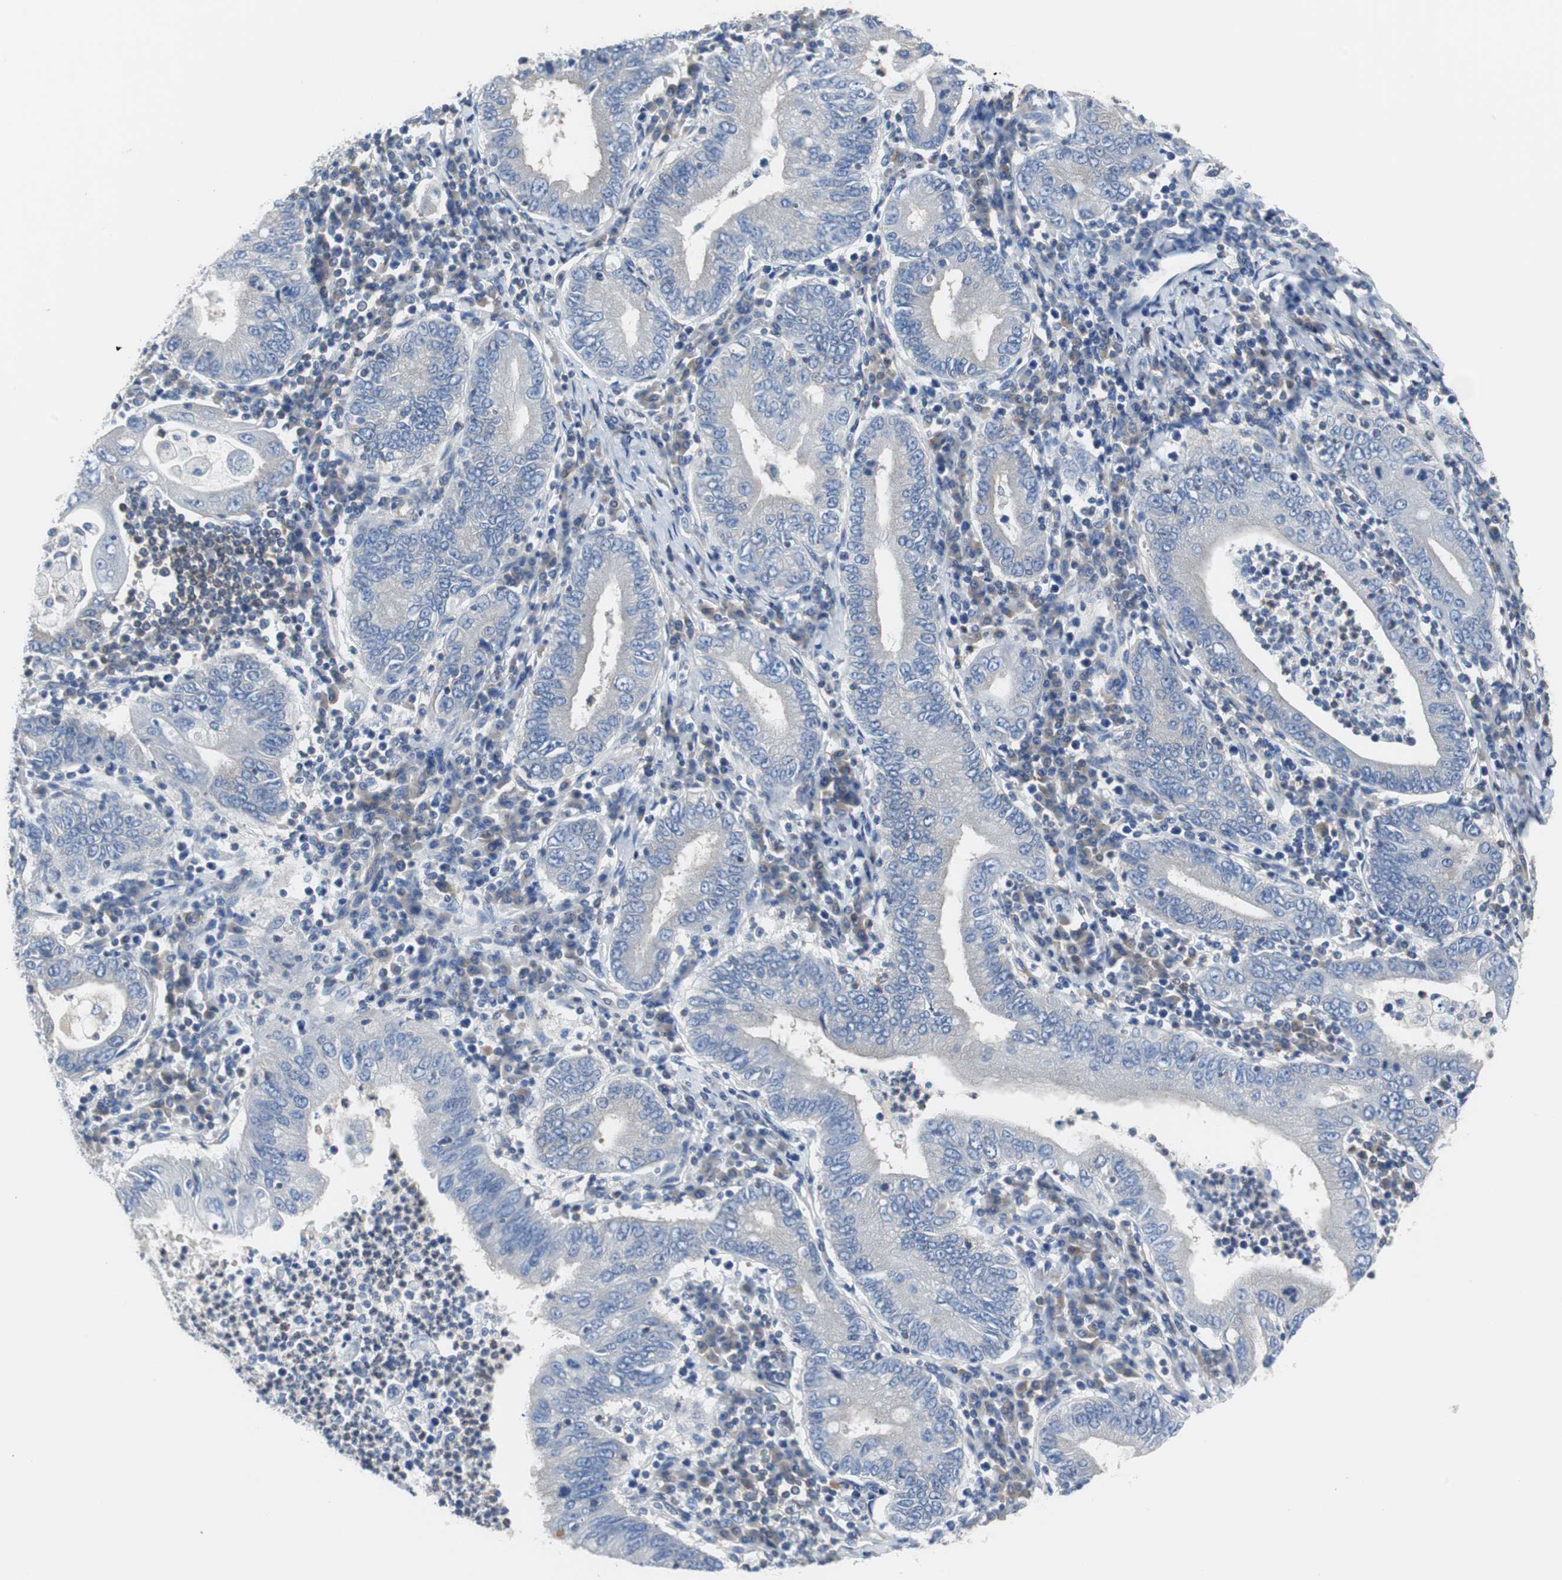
{"staining": {"intensity": "negative", "quantity": "none", "location": "none"}, "tissue": "stomach cancer", "cell_type": "Tumor cells", "image_type": "cancer", "snomed": [{"axis": "morphology", "description": "Normal tissue, NOS"}, {"axis": "morphology", "description": "Adenocarcinoma, NOS"}, {"axis": "topography", "description": "Esophagus"}, {"axis": "topography", "description": "Stomach, upper"}, {"axis": "topography", "description": "Peripheral nerve tissue"}], "caption": "Tumor cells are negative for protein expression in human stomach cancer (adenocarcinoma).", "gene": "BRAF", "patient": {"sex": "male", "age": 62}}